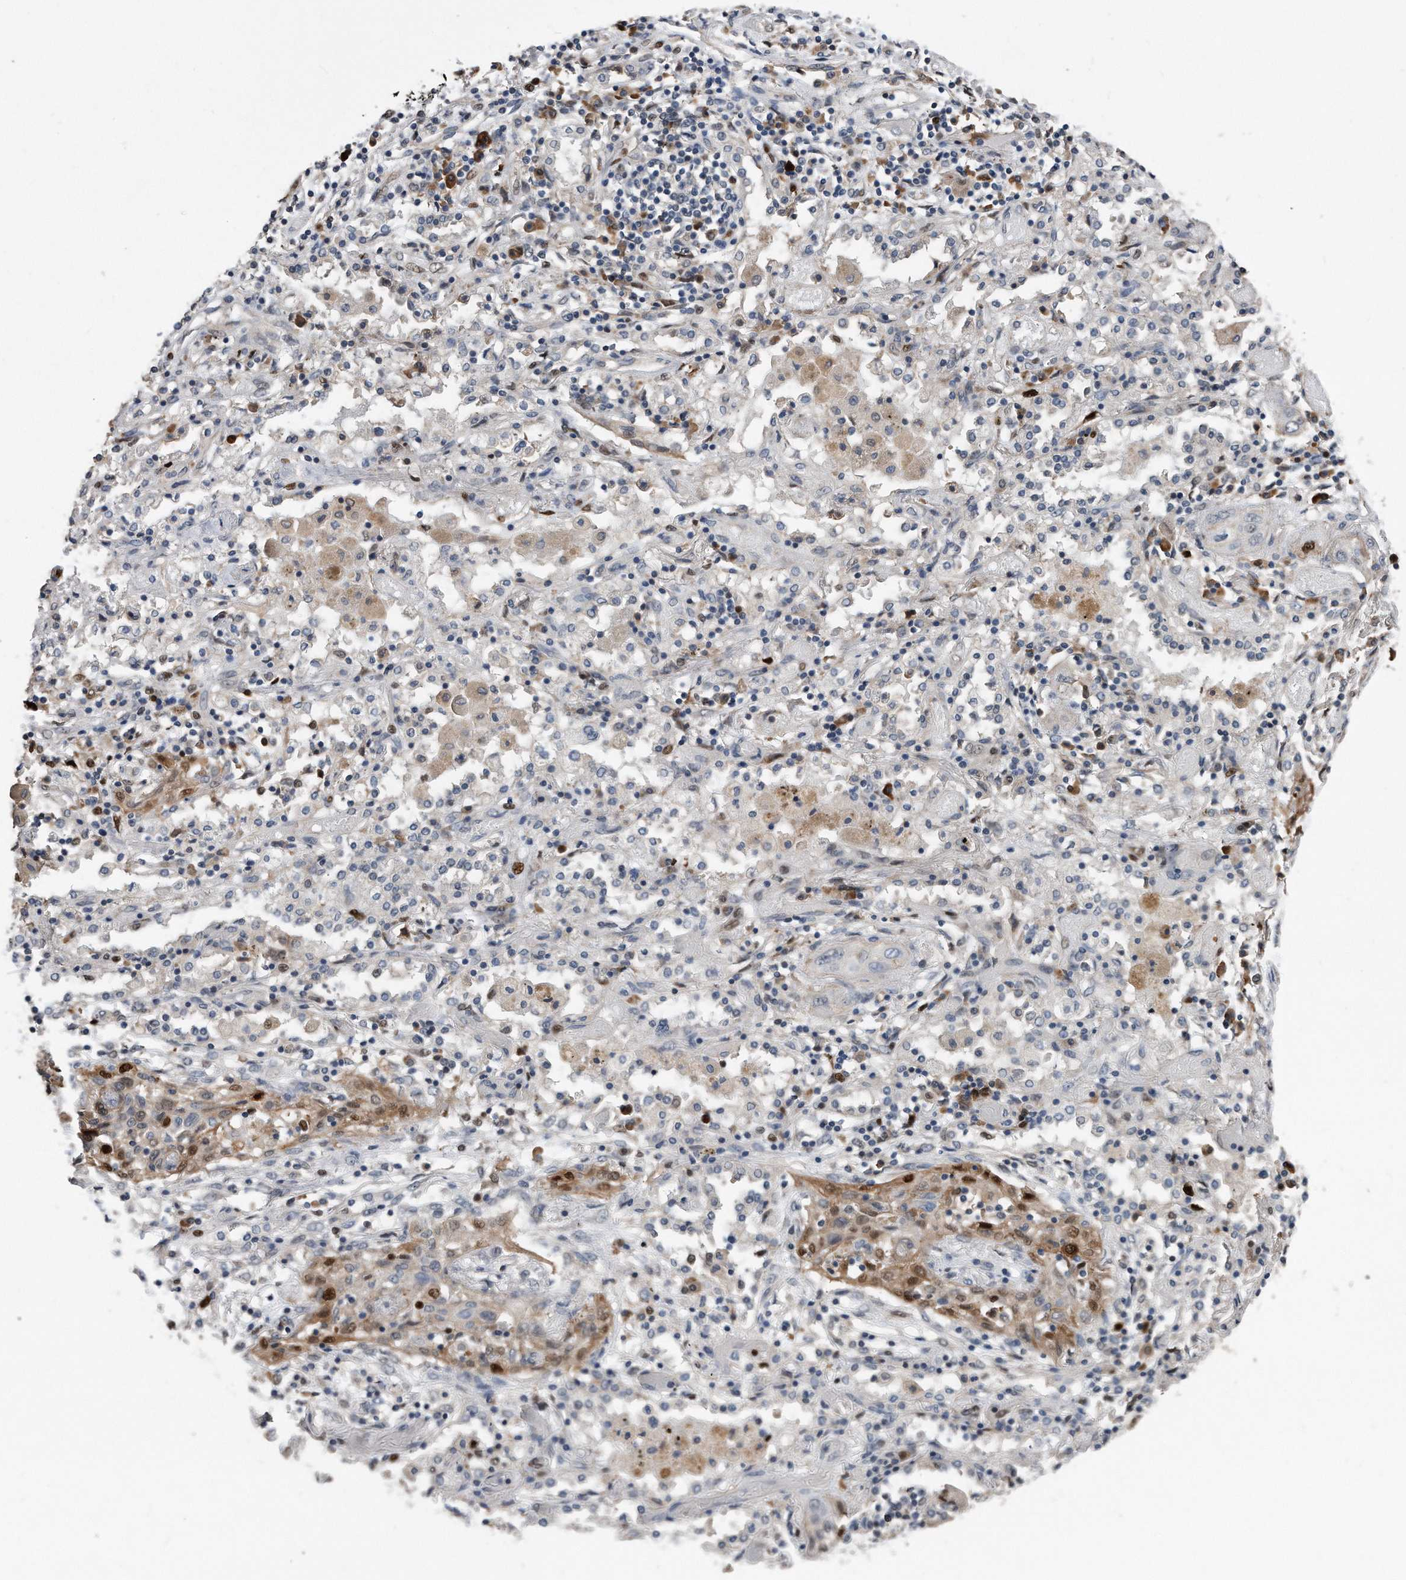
{"staining": {"intensity": "moderate", "quantity": "<25%", "location": "nuclear"}, "tissue": "lung cancer", "cell_type": "Tumor cells", "image_type": "cancer", "snomed": [{"axis": "morphology", "description": "Squamous cell carcinoma, NOS"}, {"axis": "topography", "description": "Lung"}], "caption": "Lung cancer stained with immunohistochemistry (IHC) reveals moderate nuclear staining in approximately <25% of tumor cells.", "gene": "PCNA", "patient": {"sex": "female", "age": 47}}